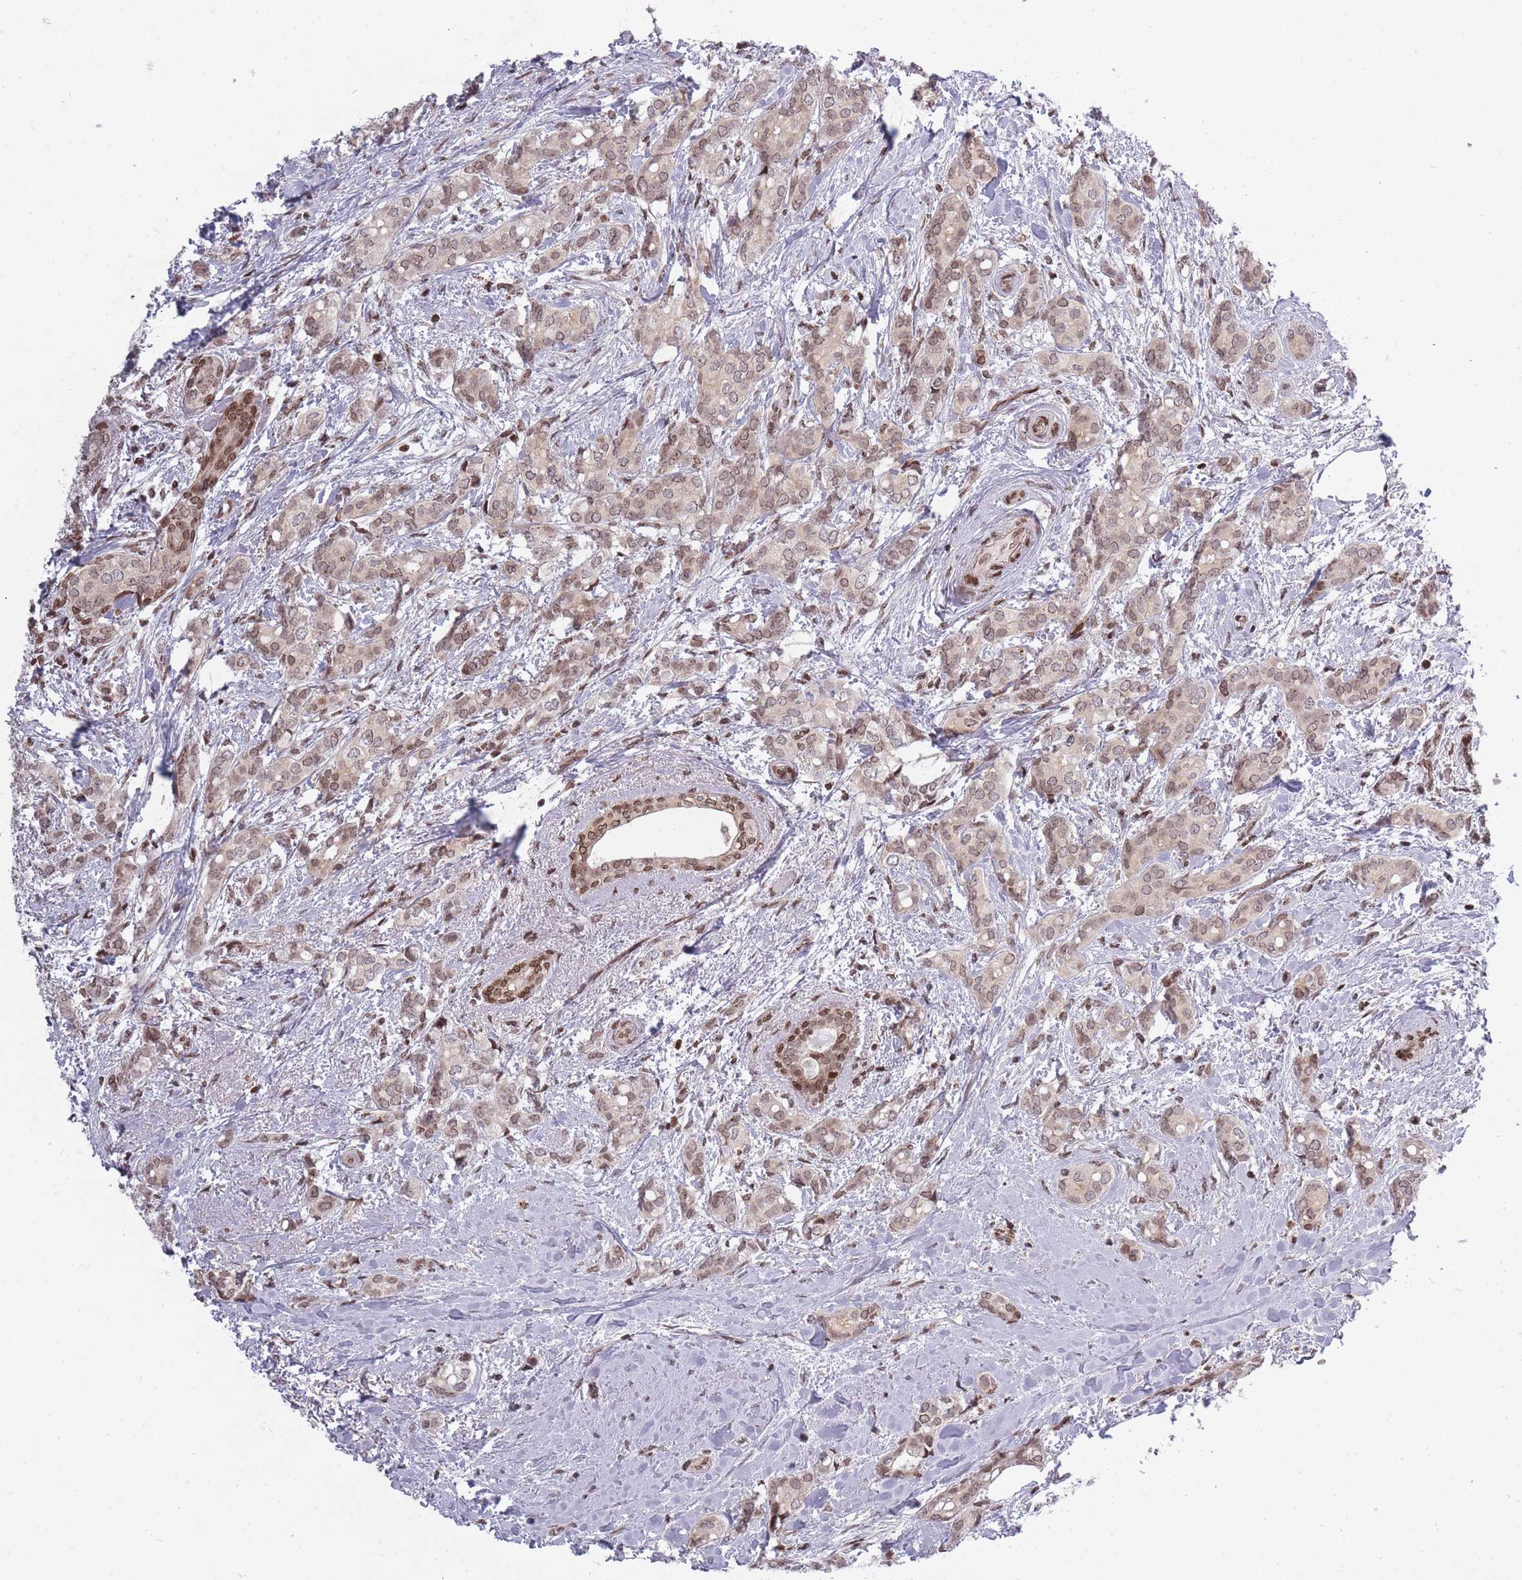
{"staining": {"intensity": "weak", "quantity": ">75%", "location": "nuclear"}, "tissue": "breast cancer", "cell_type": "Tumor cells", "image_type": "cancer", "snomed": [{"axis": "morphology", "description": "Duct carcinoma"}, {"axis": "topography", "description": "Breast"}], "caption": "Breast infiltrating ductal carcinoma stained for a protein demonstrates weak nuclear positivity in tumor cells.", "gene": "TMC6", "patient": {"sex": "female", "age": 73}}